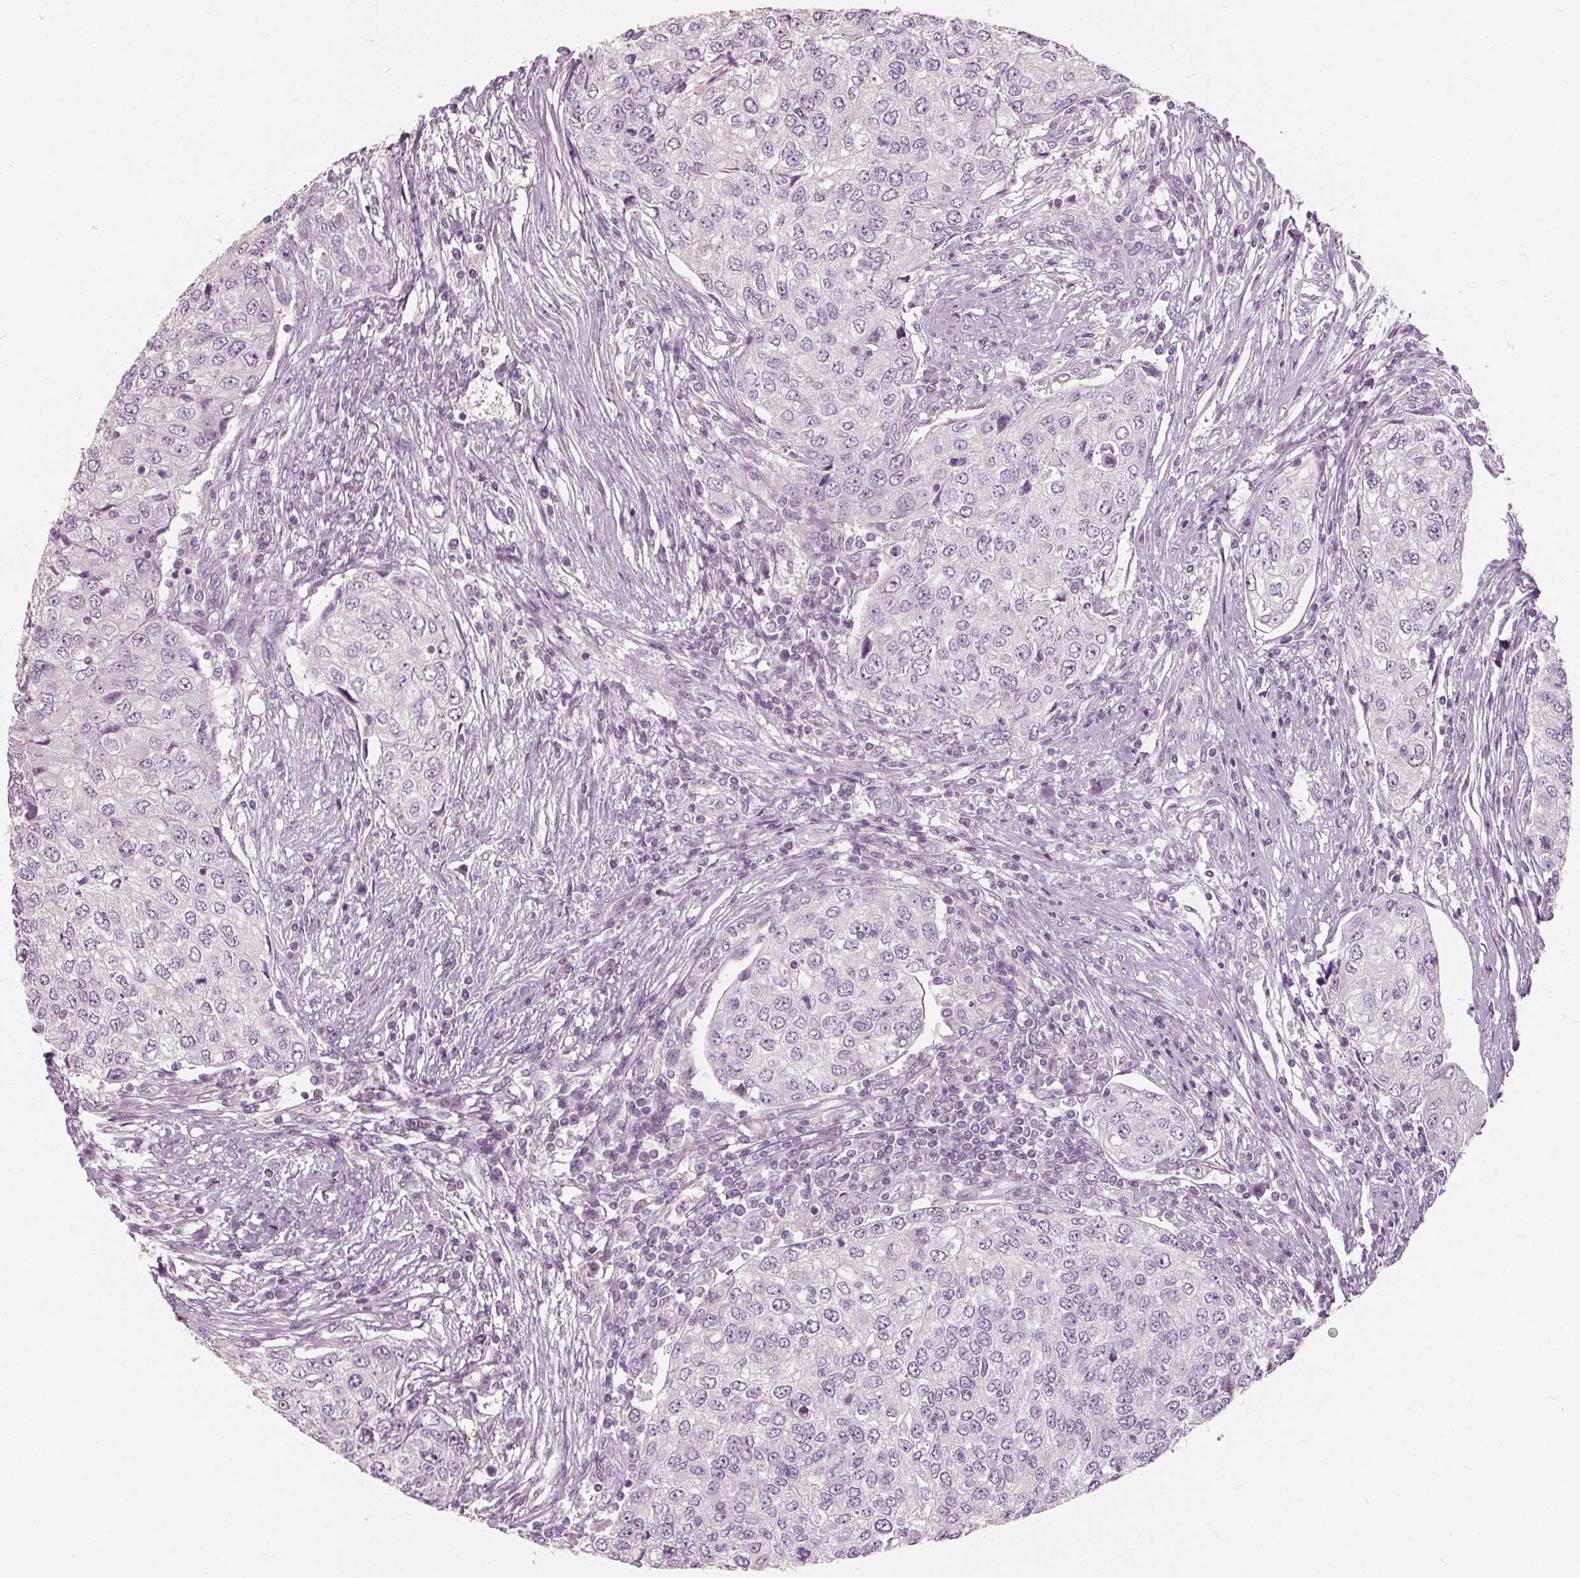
{"staining": {"intensity": "negative", "quantity": "none", "location": "none"}, "tissue": "urothelial cancer", "cell_type": "Tumor cells", "image_type": "cancer", "snomed": [{"axis": "morphology", "description": "Urothelial carcinoma, High grade"}, {"axis": "topography", "description": "Urinary bladder"}], "caption": "IHC photomicrograph of neoplastic tissue: urothelial cancer stained with DAB (3,3'-diaminobenzidine) displays no significant protein positivity in tumor cells. Brightfield microscopy of immunohistochemistry (IHC) stained with DAB (3,3'-diaminobenzidine) (brown) and hematoxylin (blue), captured at high magnification.", "gene": "TKFC", "patient": {"sex": "female", "age": 78}}